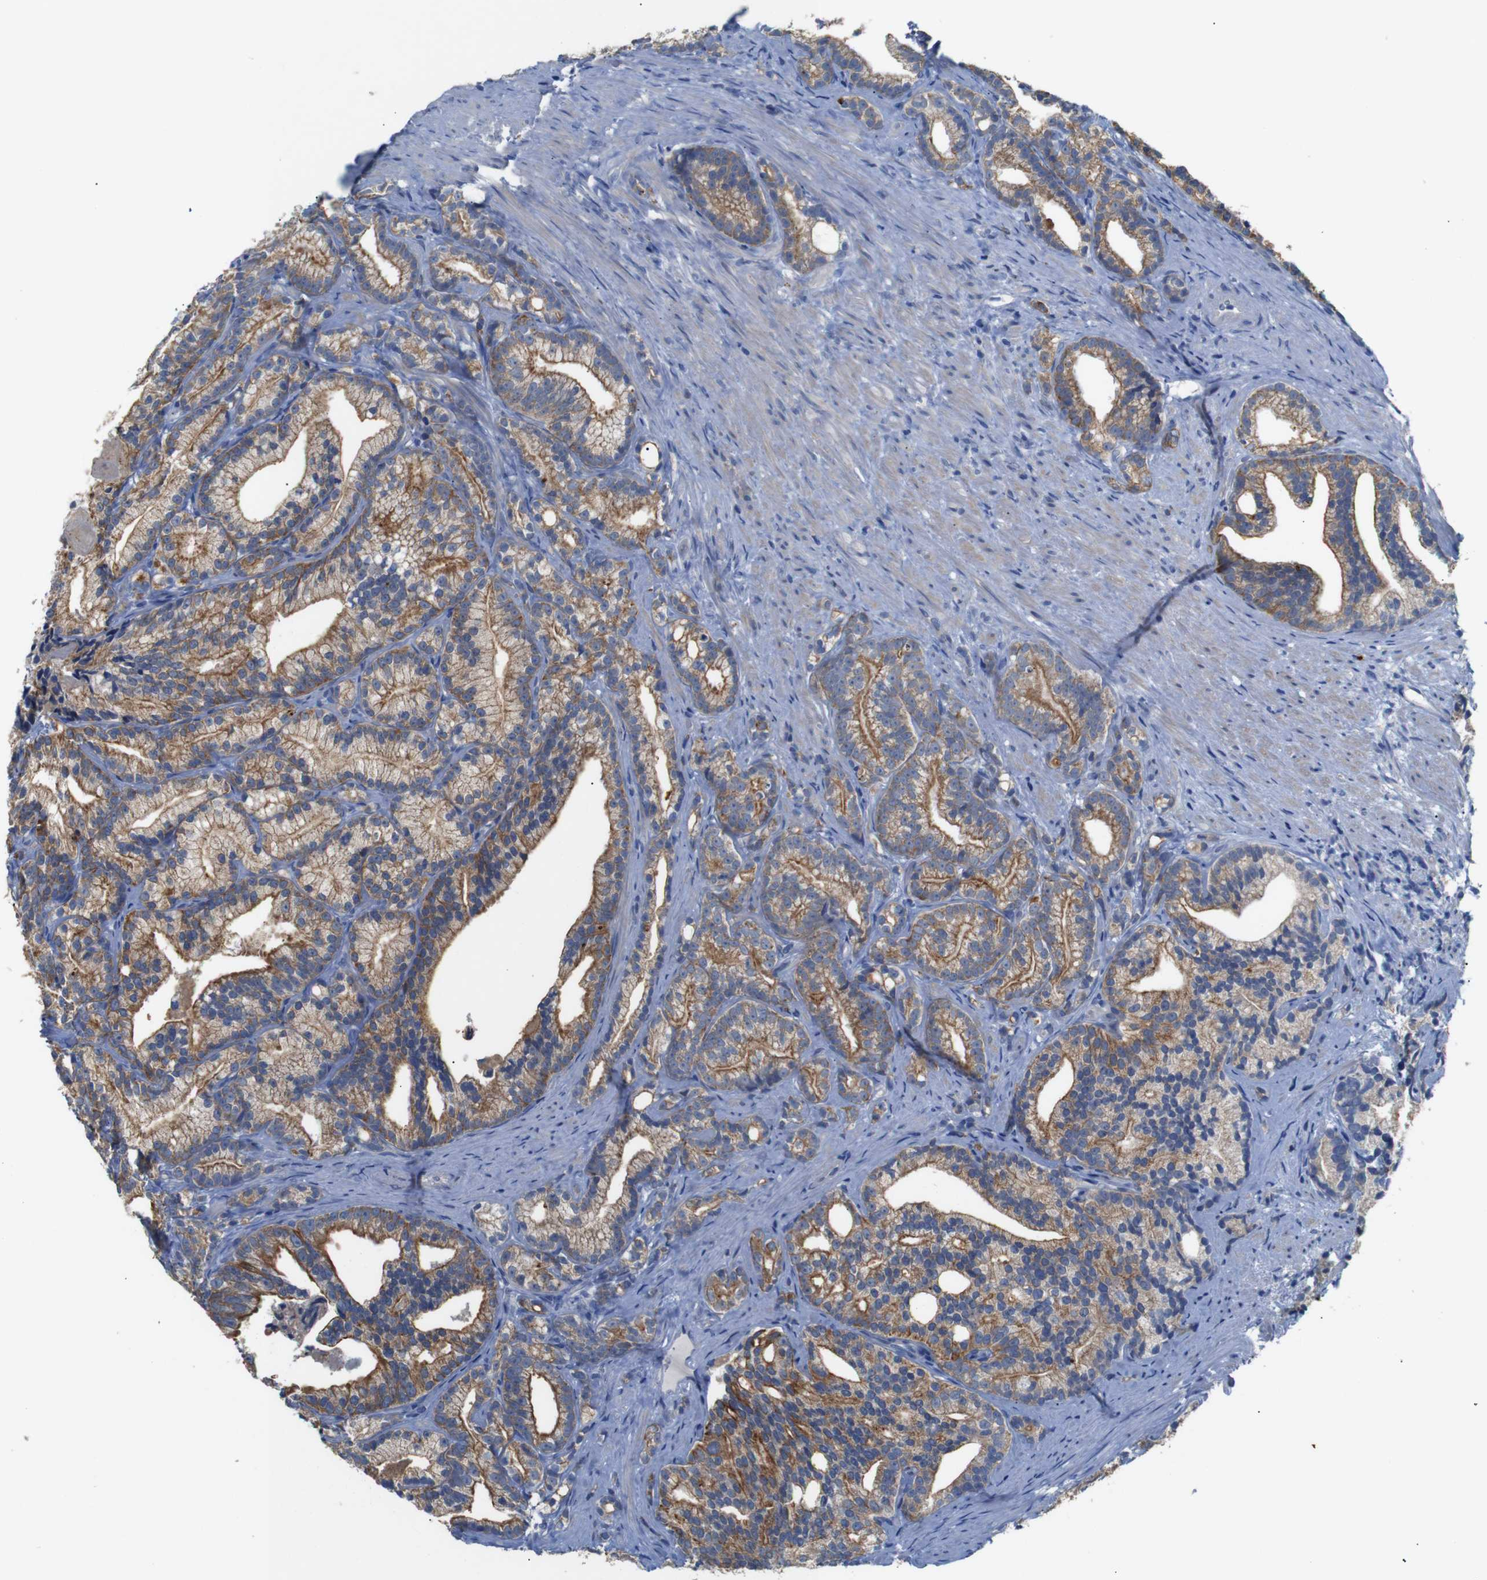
{"staining": {"intensity": "moderate", "quantity": ">75%", "location": "cytoplasmic/membranous"}, "tissue": "prostate cancer", "cell_type": "Tumor cells", "image_type": "cancer", "snomed": [{"axis": "morphology", "description": "Adenocarcinoma, Low grade"}, {"axis": "topography", "description": "Prostate"}], "caption": "Immunohistochemical staining of prostate cancer reveals medium levels of moderate cytoplasmic/membranous protein positivity in about >75% of tumor cells.", "gene": "ALOX15", "patient": {"sex": "male", "age": 89}}